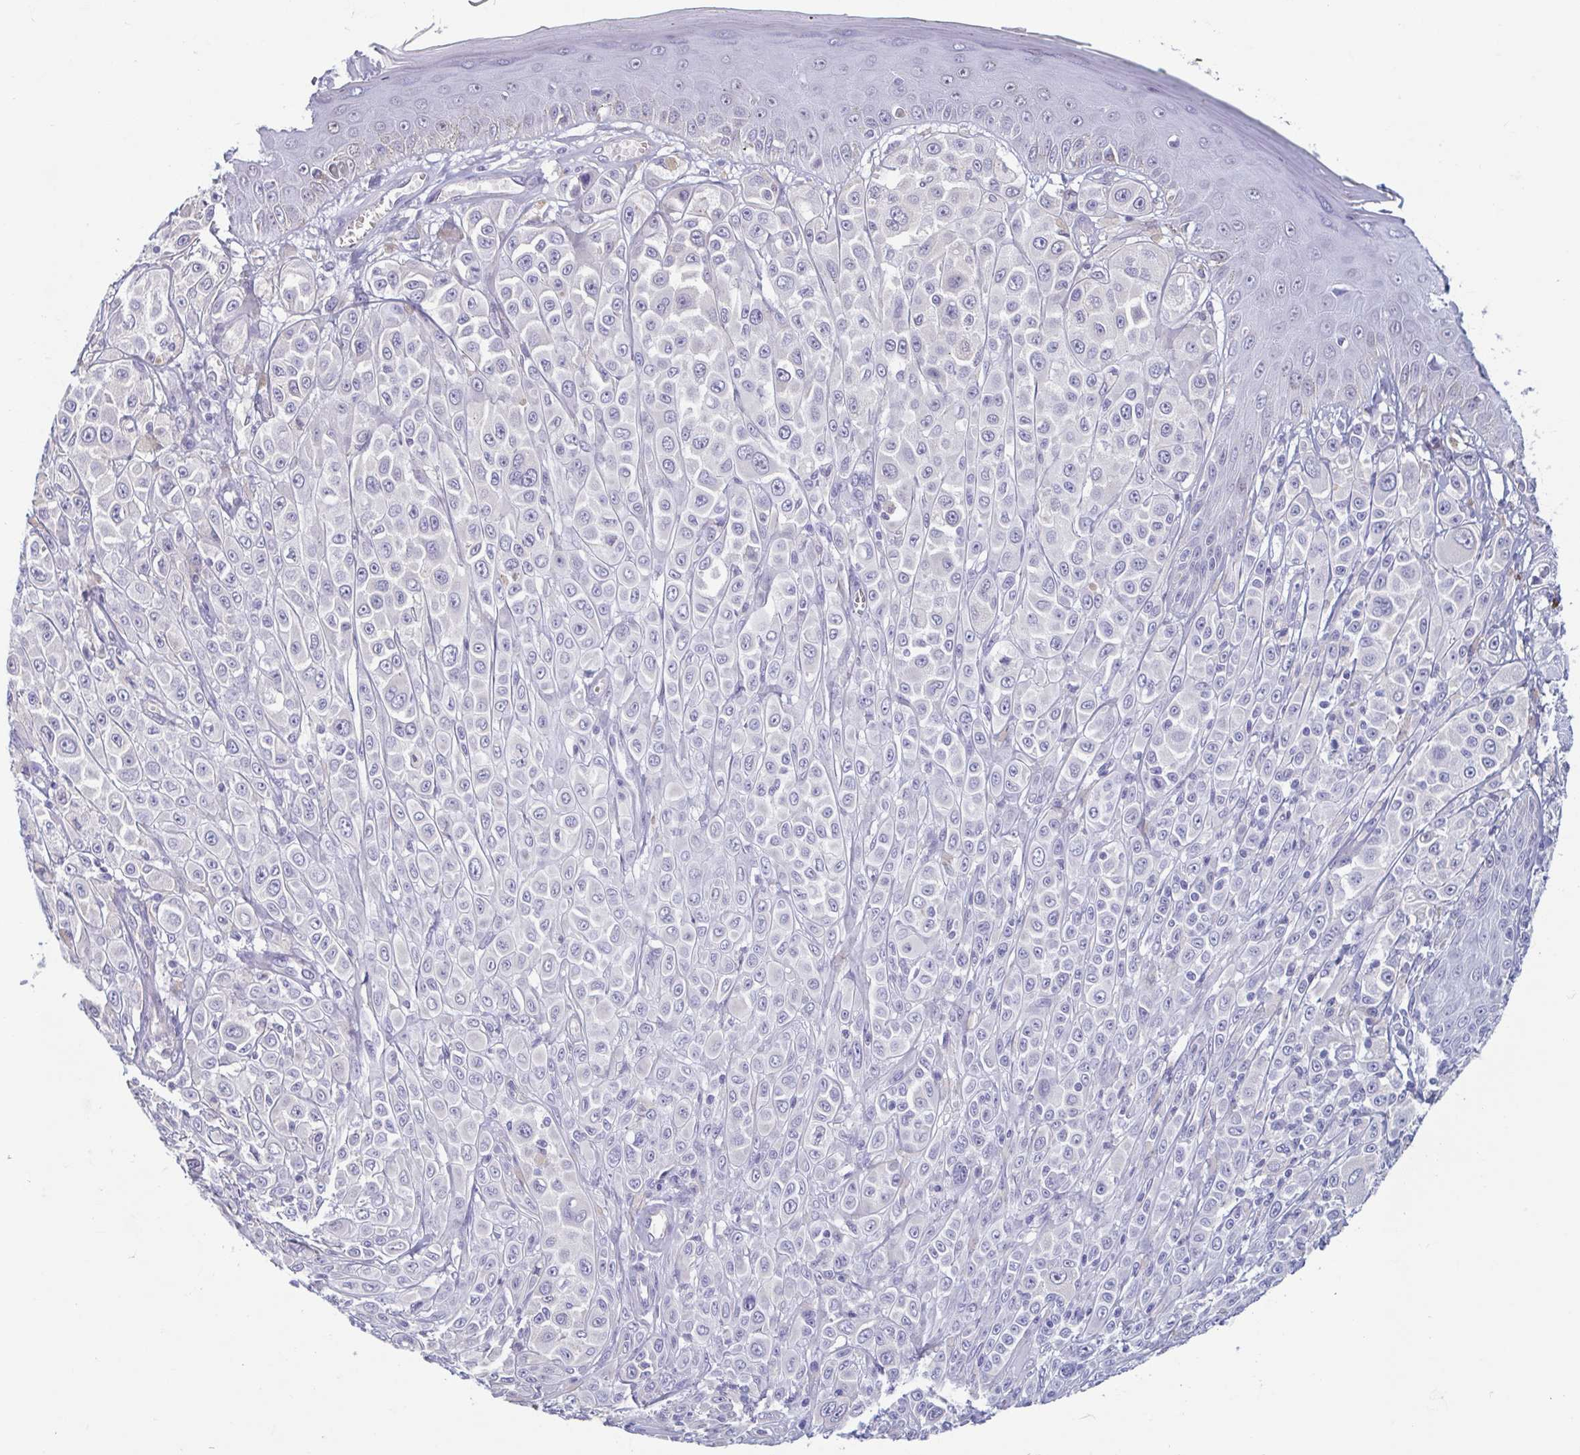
{"staining": {"intensity": "negative", "quantity": "none", "location": "none"}, "tissue": "melanoma", "cell_type": "Tumor cells", "image_type": "cancer", "snomed": [{"axis": "morphology", "description": "Malignant melanoma, NOS"}, {"axis": "topography", "description": "Skin"}], "caption": "Malignant melanoma was stained to show a protein in brown. There is no significant staining in tumor cells.", "gene": "MORC4", "patient": {"sex": "male", "age": 67}}